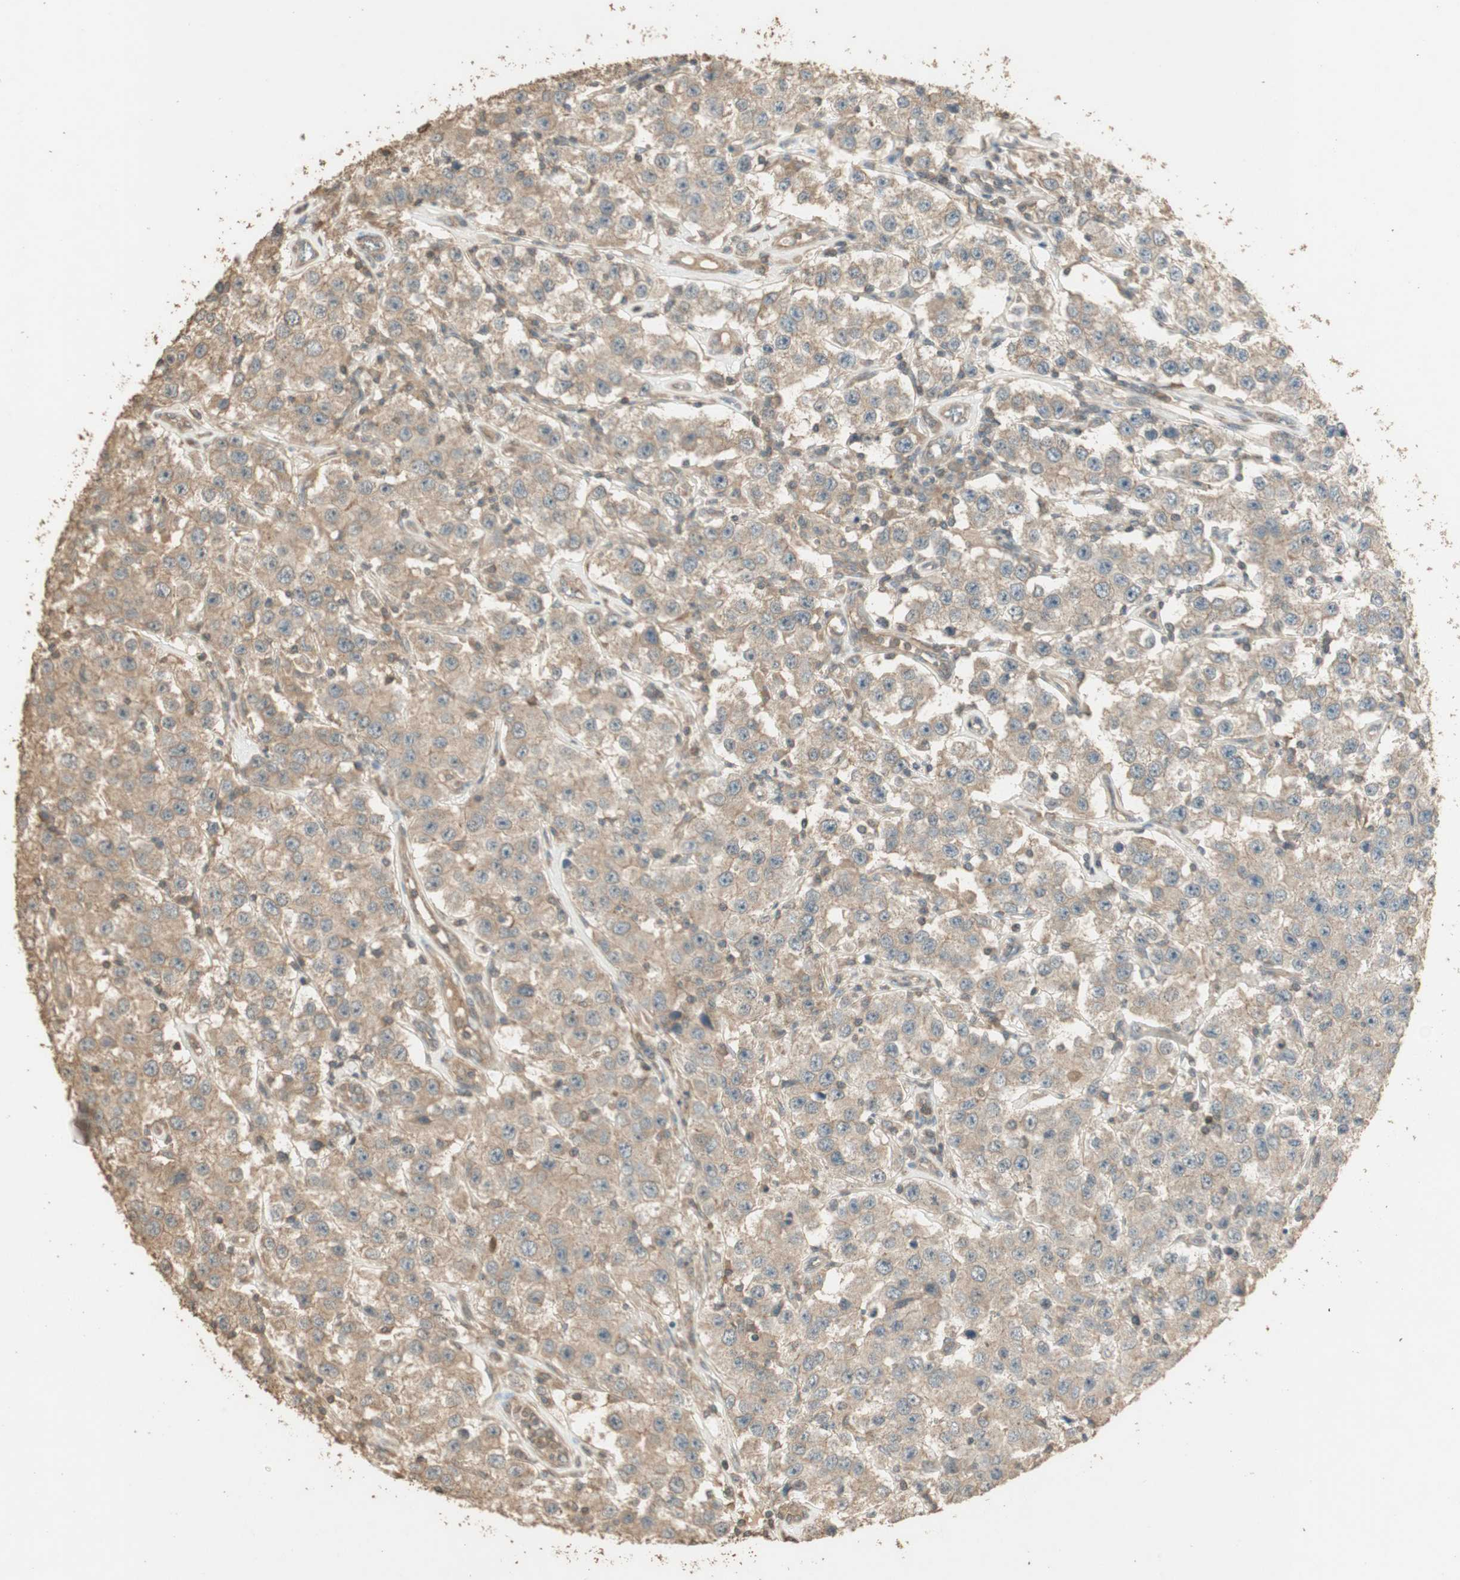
{"staining": {"intensity": "weak", "quantity": "25%-75%", "location": "cytoplasmic/membranous"}, "tissue": "testis cancer", "cell_type": "Tumor cells", "image_type": "cancer", "snomed": [{"axis": "morphology", "description": "Seminoma, NOS"}, {"axis": "topography", "description": "Testis"}], "caption": "High-power microscopy captured an immunohistochemistry image of seminoma (testis), revealing weak cytoplasmic/membranous expression in approximately 25%-75% of tumor cells.", "gene": "USP2", "patient": {"sex": "male", "age": 52}}